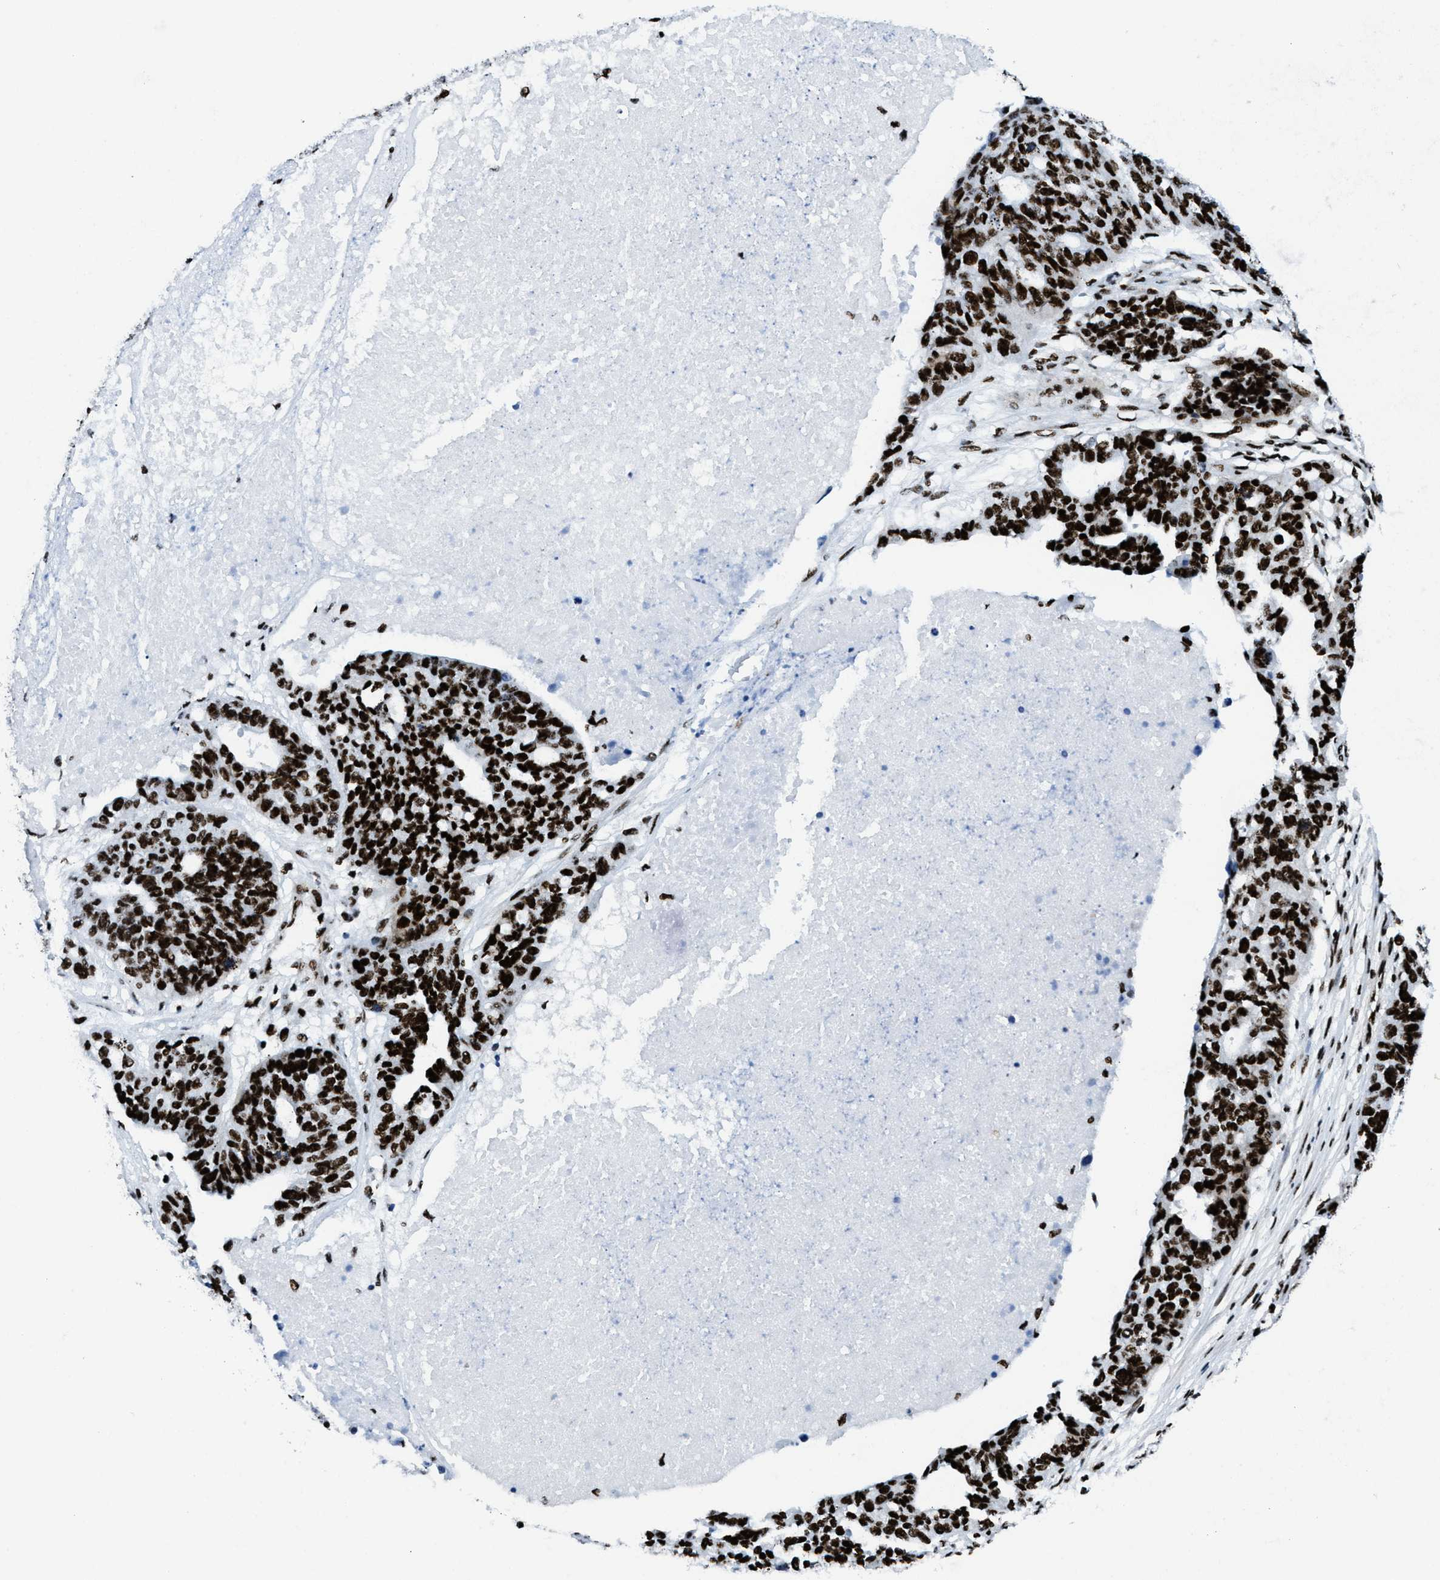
{"staining": {"intensity": "strong", "quantity": ">75%", "location": "nuclear"}, "tissue": "ovarian cancer", "cell_type": "Tumor cells", "image_type": "cancer", "snomed": [{"axis": "morphology", "description": "Cystadenocarcinoma, serous, NOS"}, {"axis": "topography", "description": "Ovary"}], "caption": "Strong nuclear protein positivity is appreciated in about >75% of tumor cells in serous cystadenocarcinoma (ovarian).", "gene": "NONO", "patient": {"sex": "female", "age": 59}}